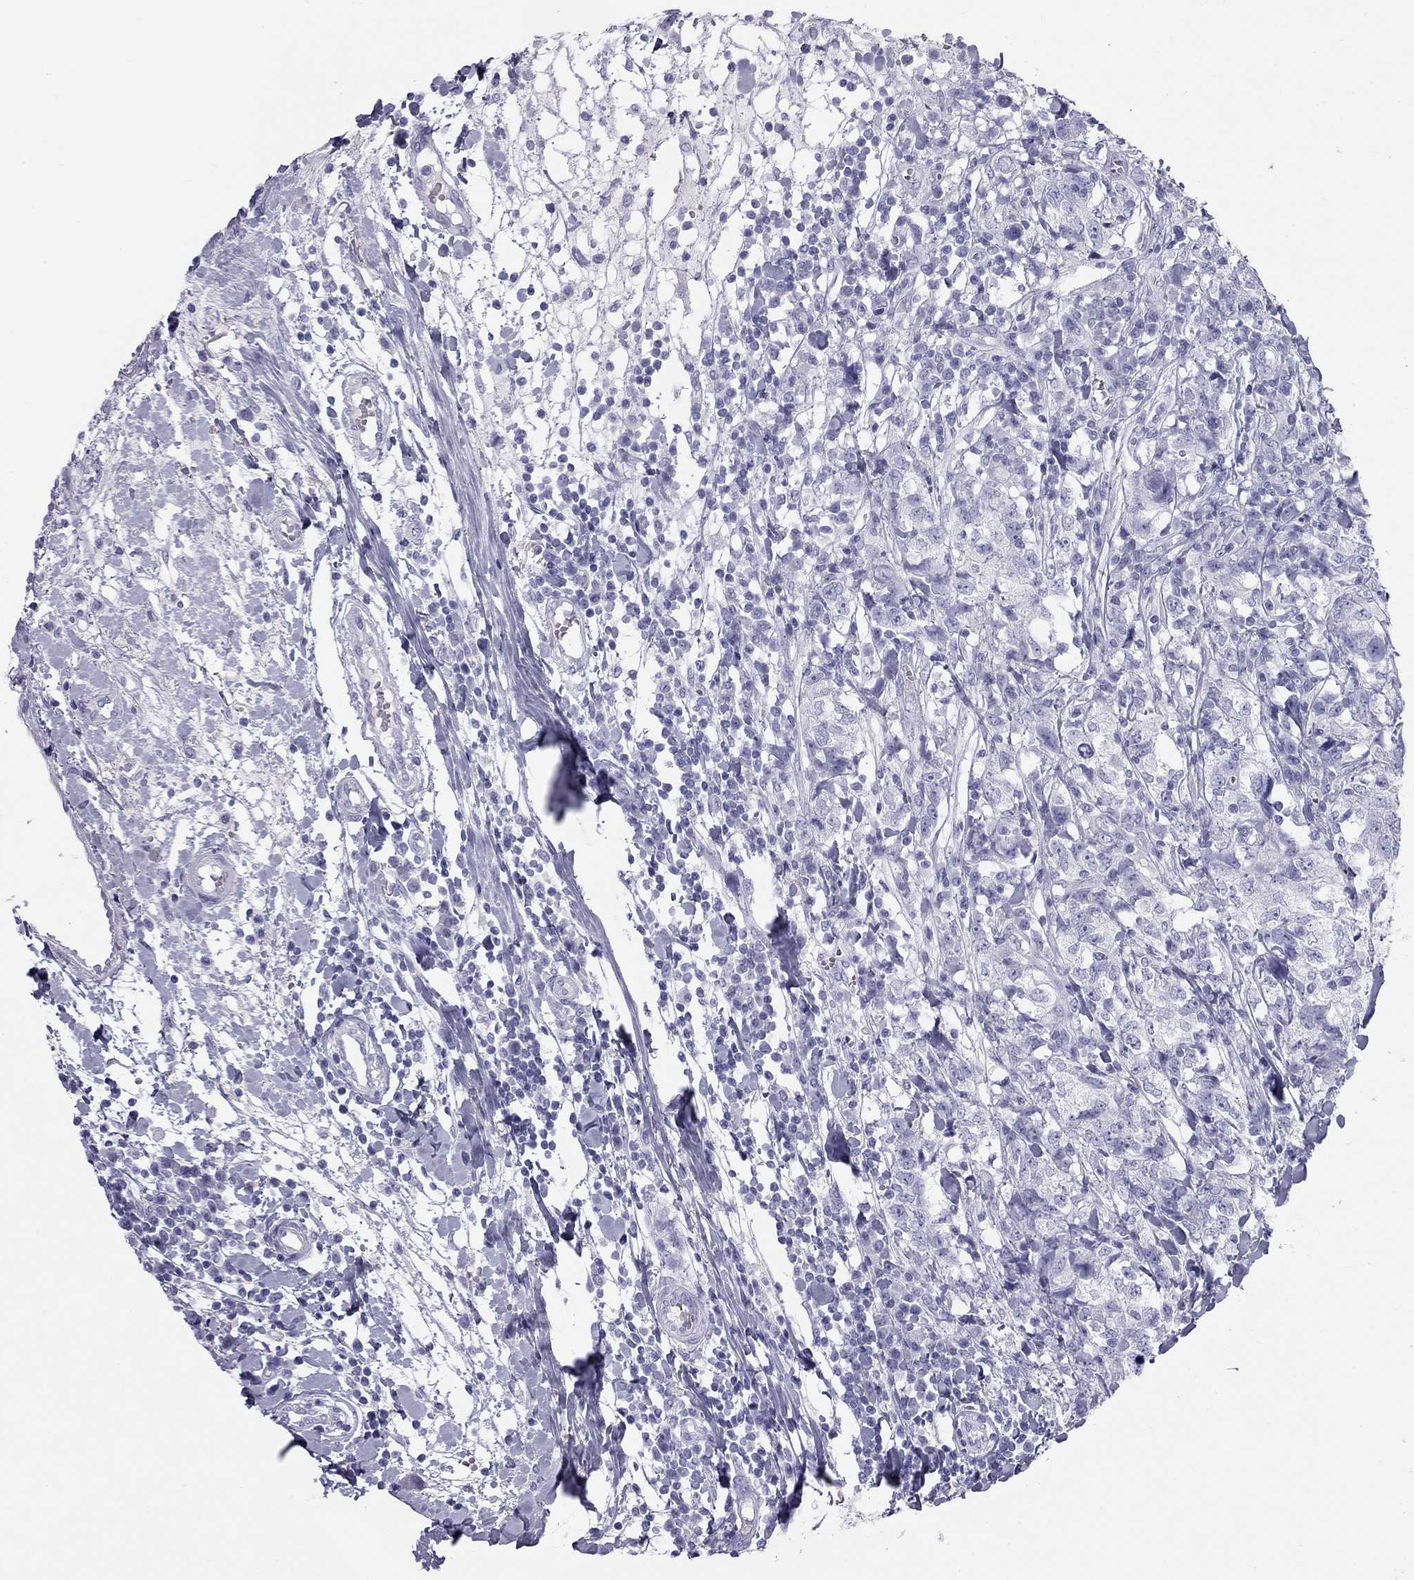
{"staining": {"intensity": "negative", "quantity": "none", "location": "none"}, "tissue": "breast cancer", "cell_type": "Tumor cells", "image_type": "cancer", "snomed": [{"axis": "morphology", "description": "Duct carcinoma"}, {"axis": "topography", "description": "Breast"}], "caption": "Image shows no protein positivity in tumor cells of breast cancer tissue. (Stains: DAB immunohistochemistry (IHC) with hematoxylin counter stain, Microscopy: brightfield microscopy at high magnification).", "gene": "TRPM3", "patient": {"sex": "female", "age": 30}}